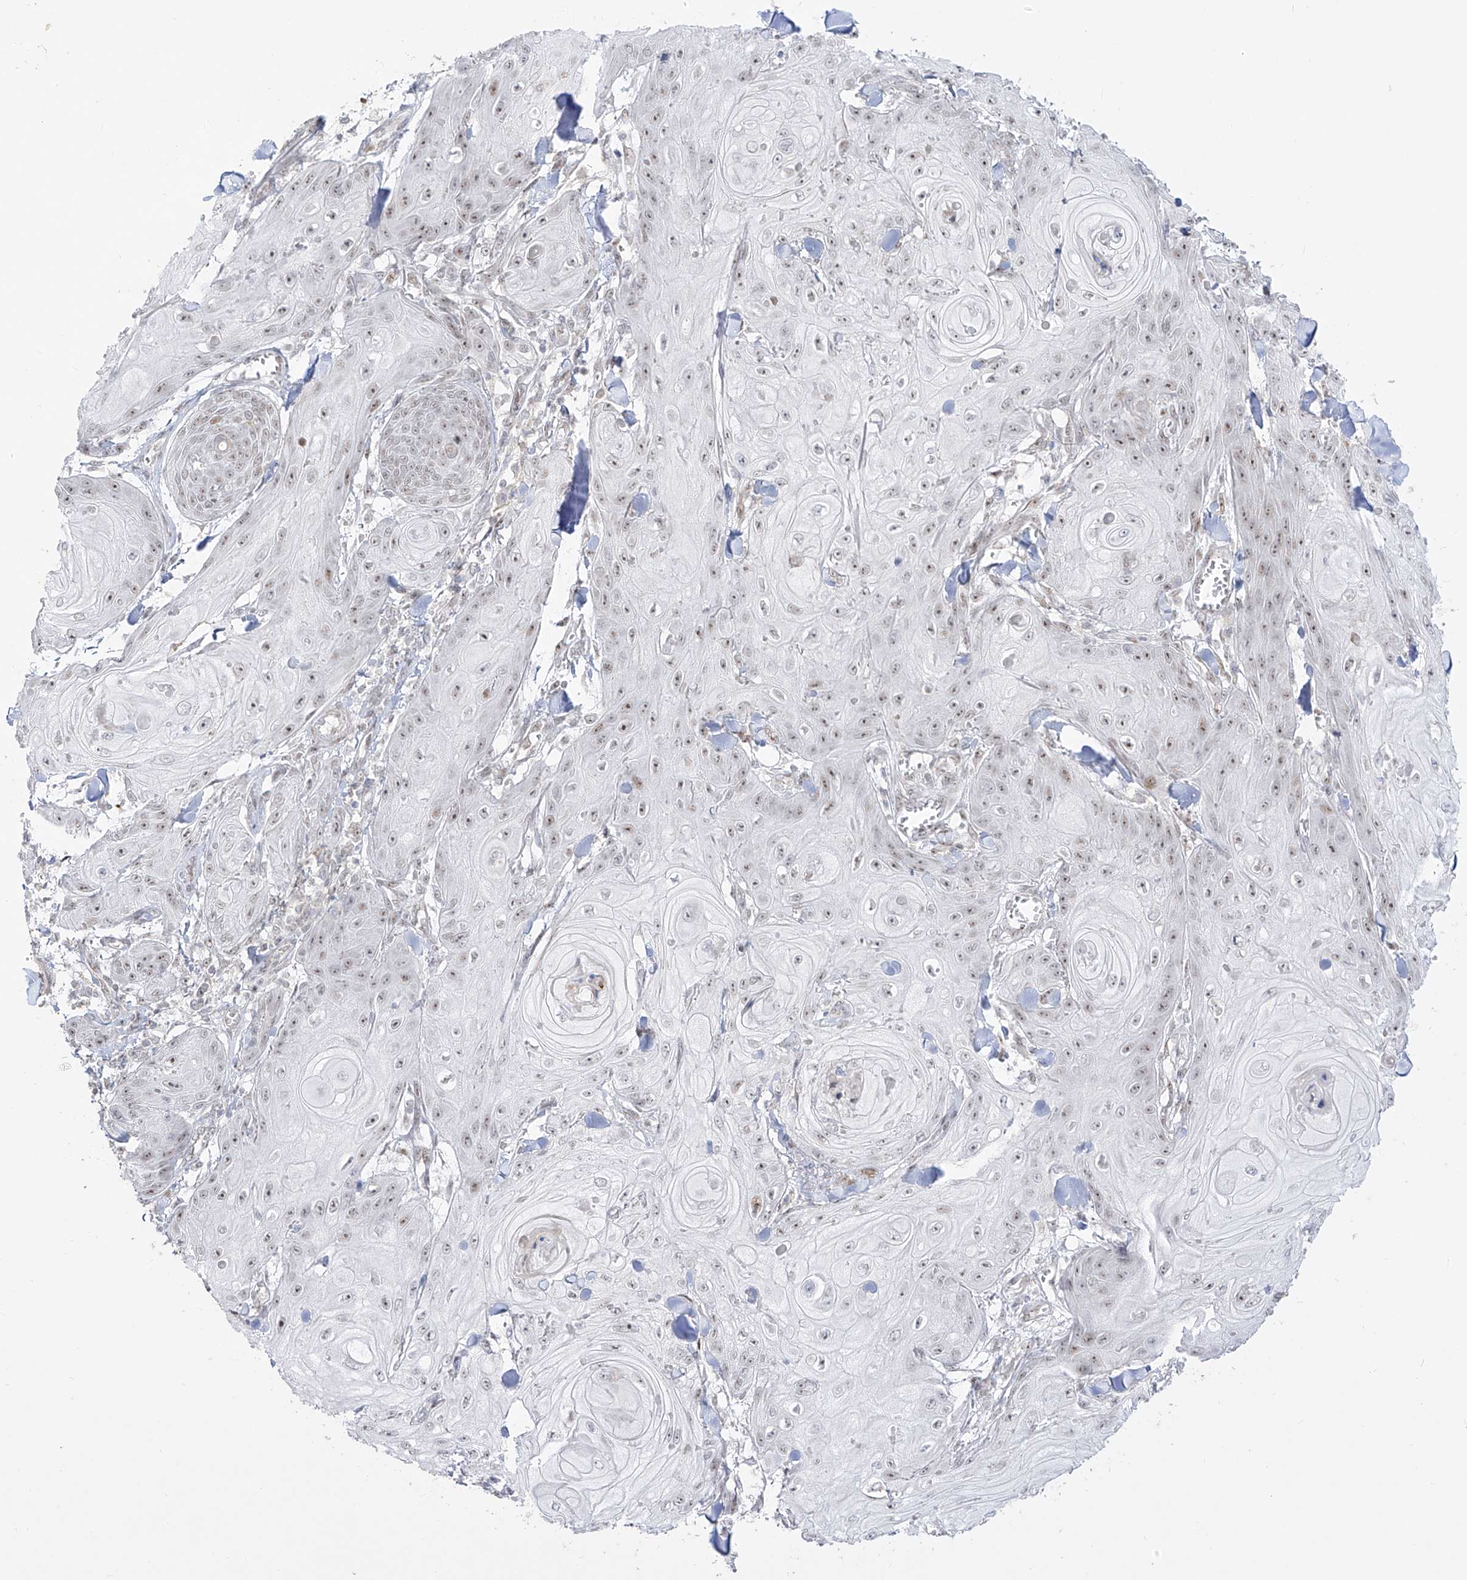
{"staining": {"intensity": "weak", "quantity": "<25%", "location": "nuclear"}, "tissue": "skin cancer", "cell_type": "Tumor cells", "image_type": "cancer", "snomed": [{"axis": "morphology", "description": "Squamous cell carcinoma, NOS"}, {"axis": "topography", "description": "Skin"}], "caption": "High power microscopy photomicrograph of an IHC photomicrograph of squamous cell carcinoma (skin), revealing no significant positivity in tumor cells.", "gene": "ZNF180", "patient": {"sex": "male", "age": 74}}